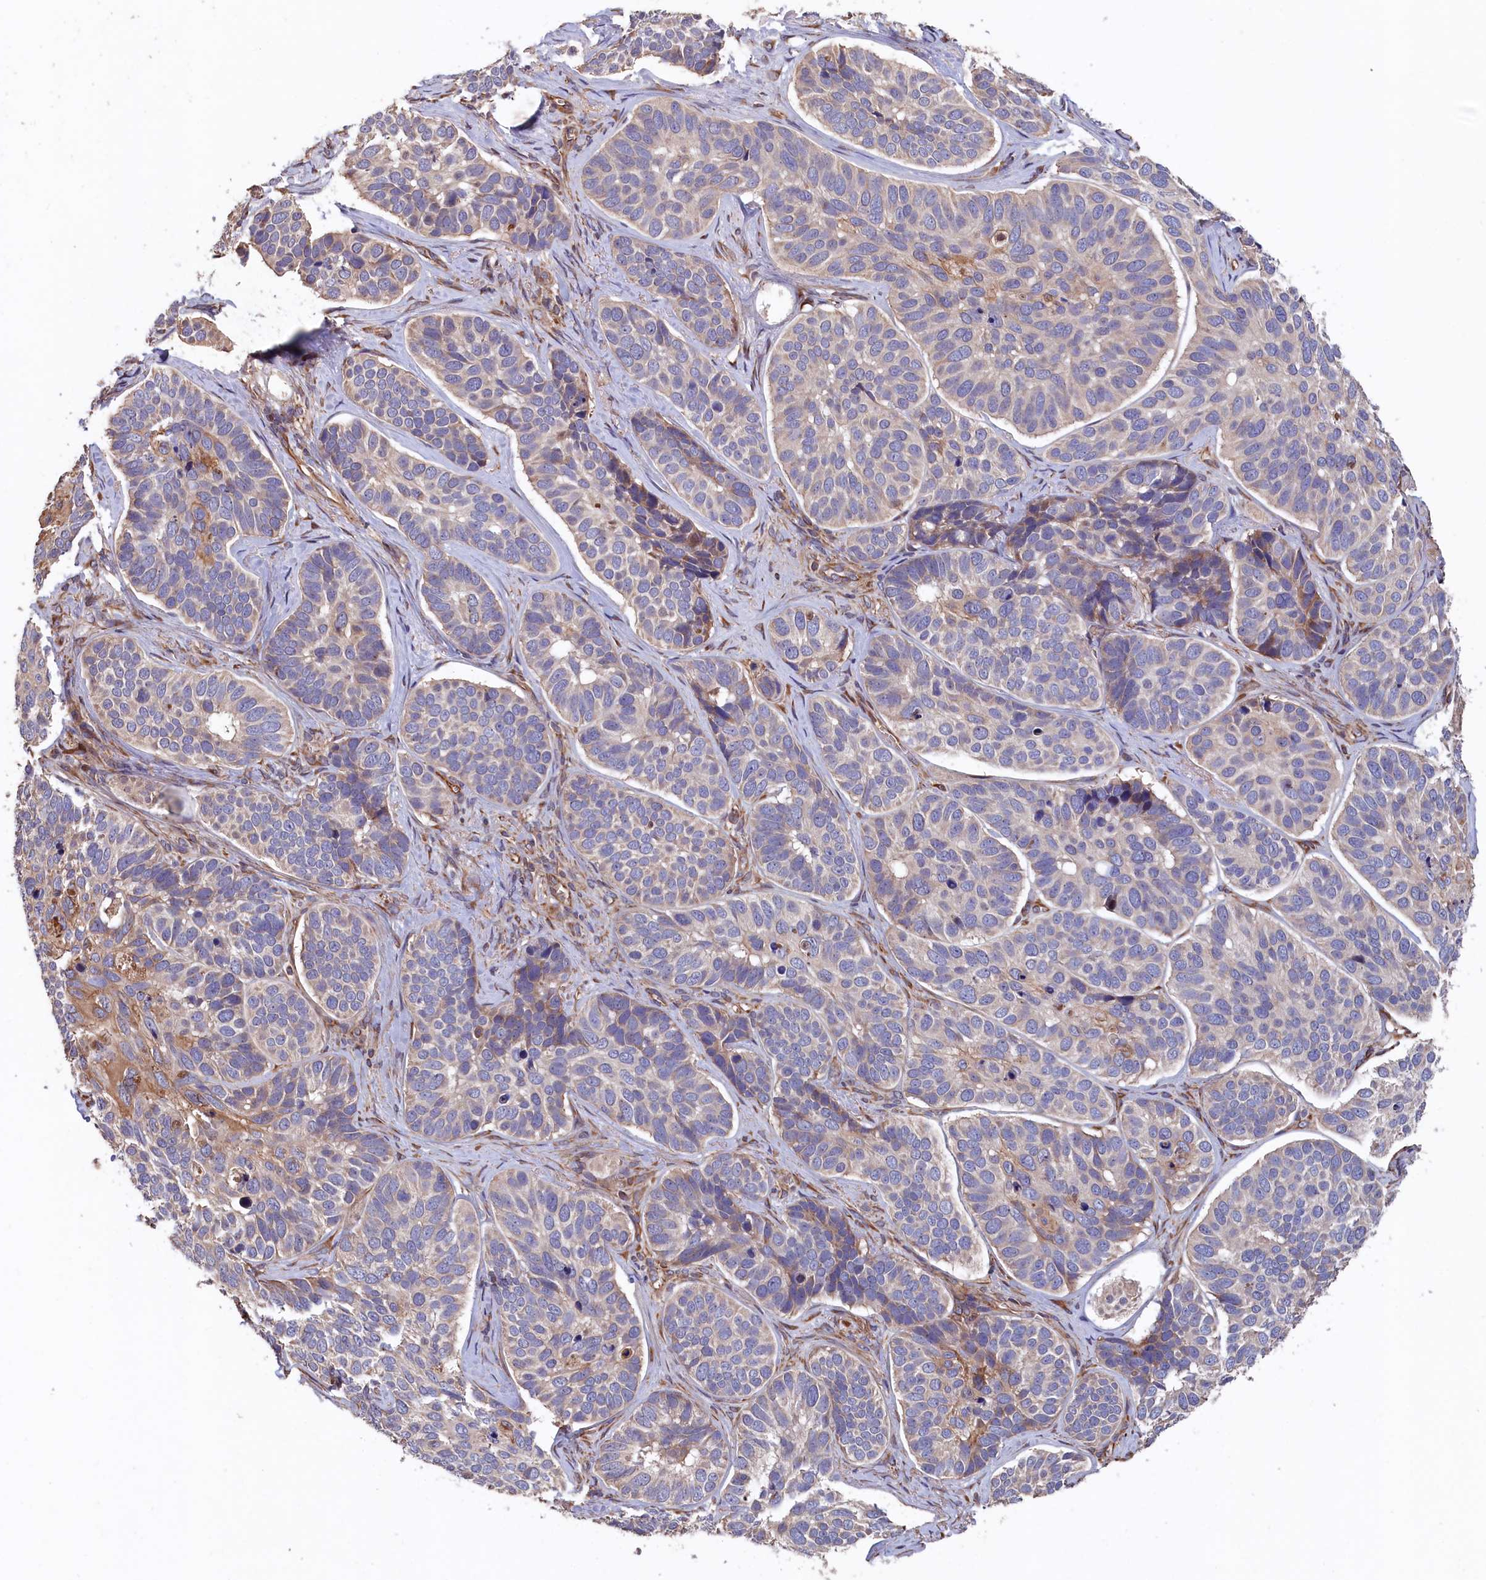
{"staining": {"intensity": "negative", "quantity": "none", "location": "none"}, "tissue": "skin cancer", "cell_type": "Tumor cells", "image_type": "cancer", "snomed": [{"axis": "morphology", "description": "Basal cell carcinoma"}, {"axis": "topography", "description": "Skin"}], "caption": "There is no significant staining in tumor cells of basal cell carcinoma (skin).", "gene": "GREB1L", "patient": {"sex": "male", "age": 62}}